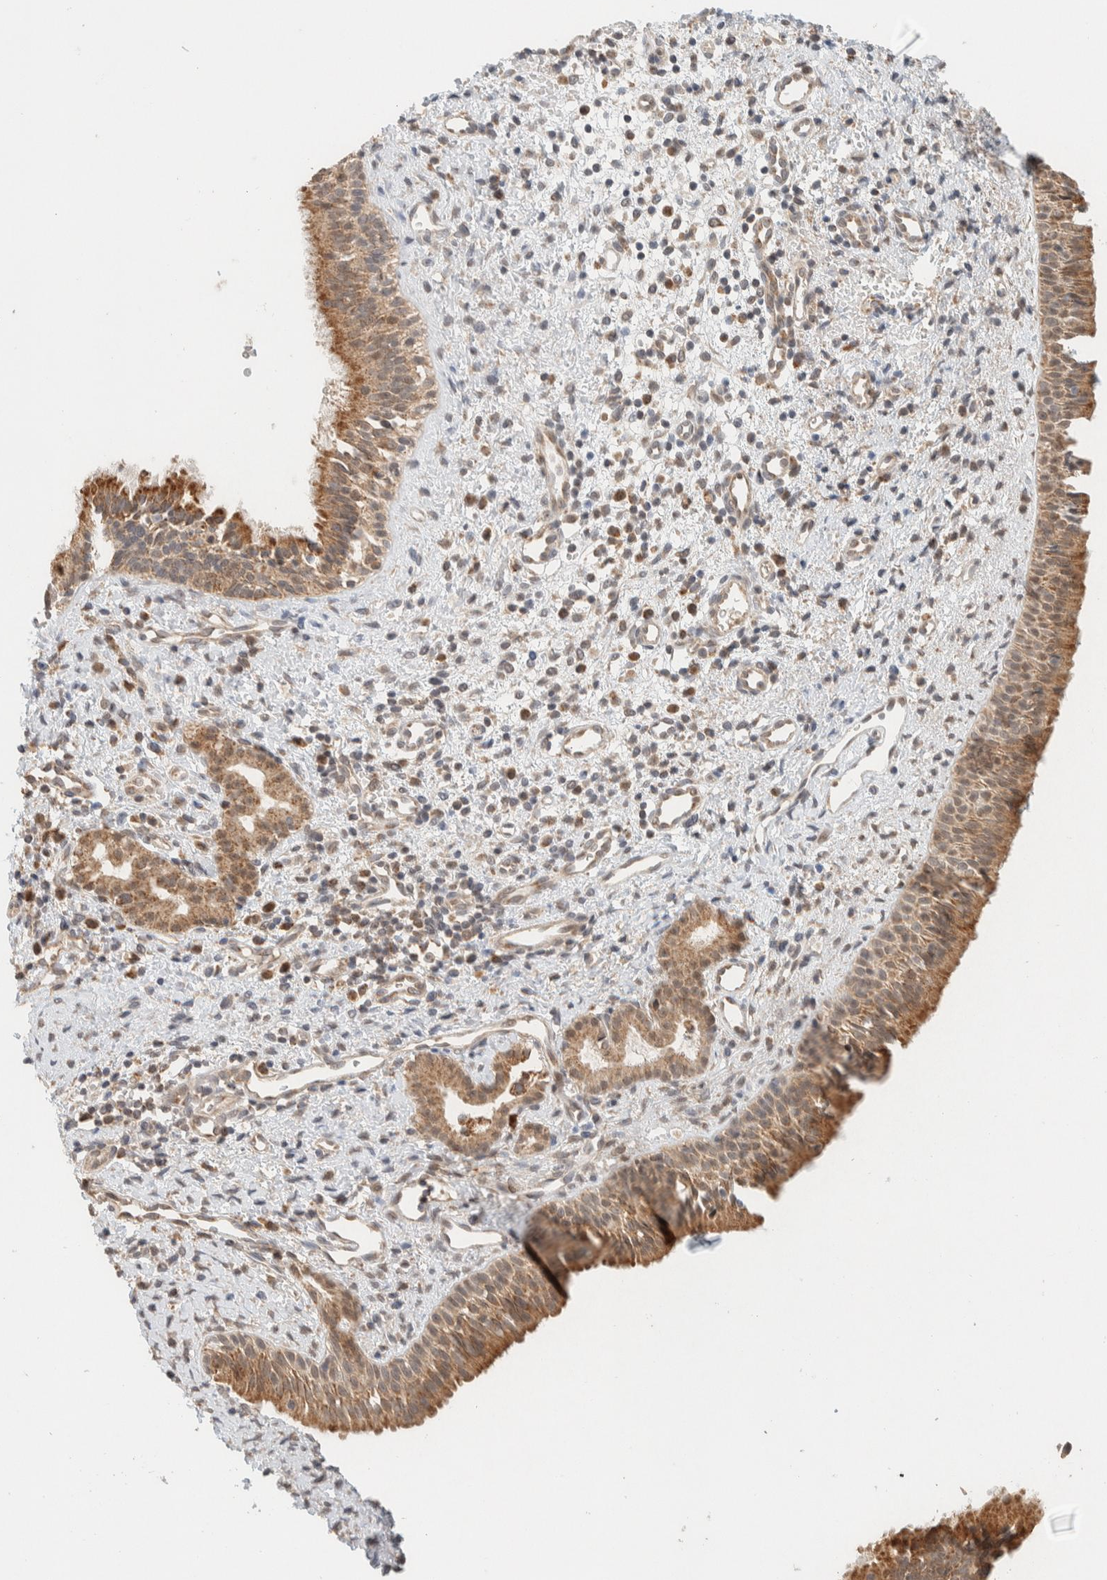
{"staining": {"intensity": "moderate", "quantity": ">75%", "location": "cytoplasmic/membranous"}, "tissue": "nasopharynx", "cell_type": "Respiratory epithelial cells", "image_type": "normal", "snomed": [{"axis": "morphology", "description": "Normal tissue, NOS"}, {"axis": "topography", "description": "Nasopharynx"}], "caption": "Moderate cytoplasmic/membranous staining for a protein is appreciated in about >75% of respiratory epithelial cells of unremarkable nasopharynx using immunohistochemistry (IHC).", "gene": "MRPL41", "patient": {"sex": "male", "age": 22}}